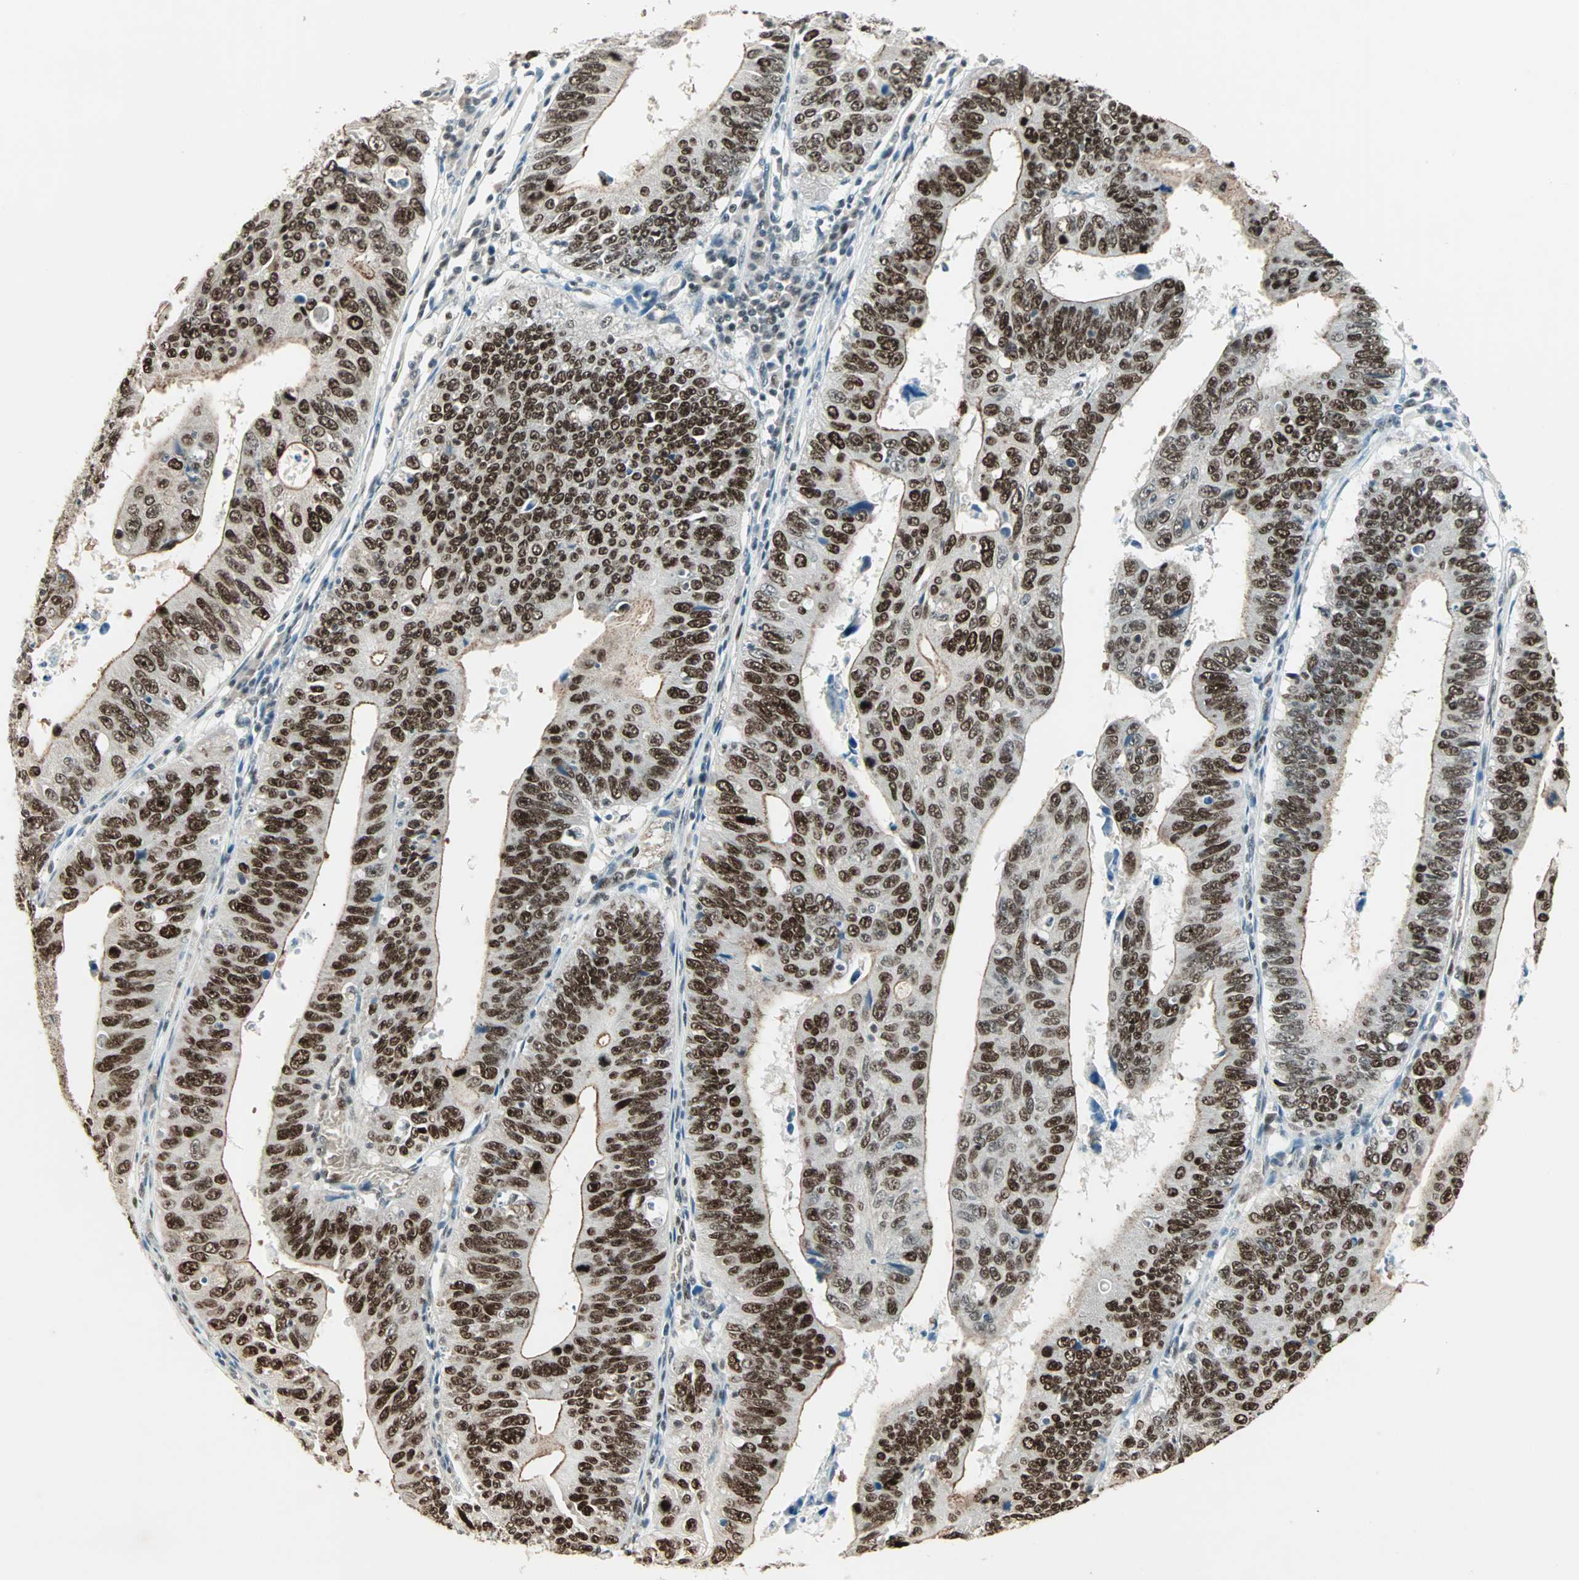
{"staining": {"intensity": "strong", "quantity": ">75%", "location": "nuclear"}, "tissue": "stomach cancer", "cell_type": "Tumor cells", "image_type": "cancer", "snomed": [{"axis": "morphology", "description": "Adenocarcinoma, NOS"}, {"axis": "topography", "description": "Stomach"}], "caption": "Immunohistochemistry (IHC) micrograph of neoplastic tissue: human stomach cancer (adenocarcinoma) stained using IHC displays high levels of strong protein expression localized specifically in the nuclear of tumor cells, appearing as a nuclear brown color.", "gene": "MDC1", "patient": {"sex": "male", "age": 59}}